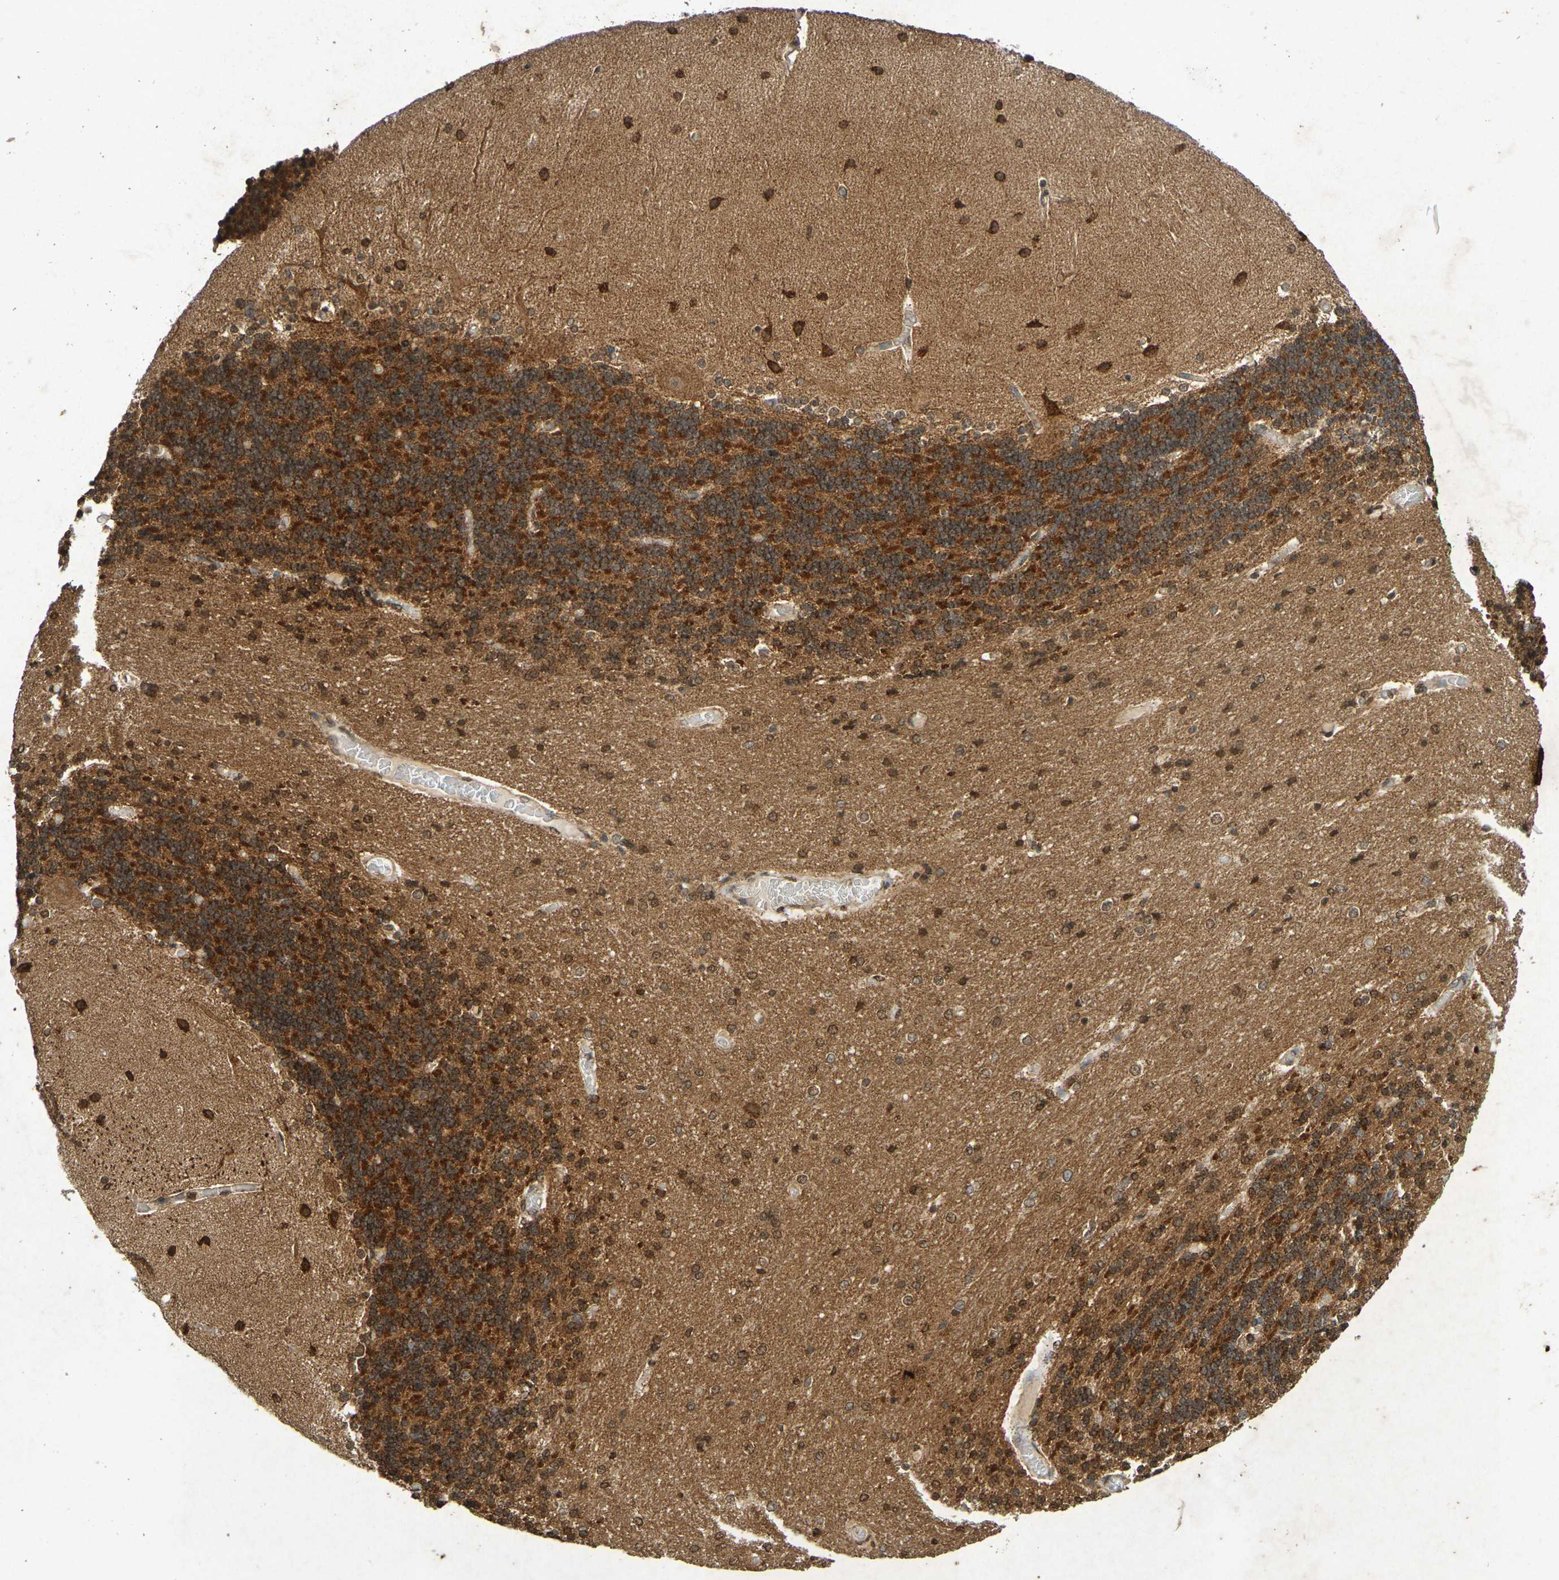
{"staining": {"intensity": "strong", "quantity": ">75%", "location": "cytoplasmic/membranous"}, "tissue": "cerebellum", "cell_type": "Cells in granular layer", "image_type": "normal", "snomed": [{"axis": "morphology", "description": "Normal tissue, NOS"}, {"axis": "topography", "description": "Cerebellum"}], "caption": "Immunohistochemical staining of unremarkable cerebellum demonstrates high levels of strong cytoplasmic/membranous expression in approximately >75% of cells in granular layer.", "gene": "GUCY1A2", "patient": {"sex": "female", "age": 54}}